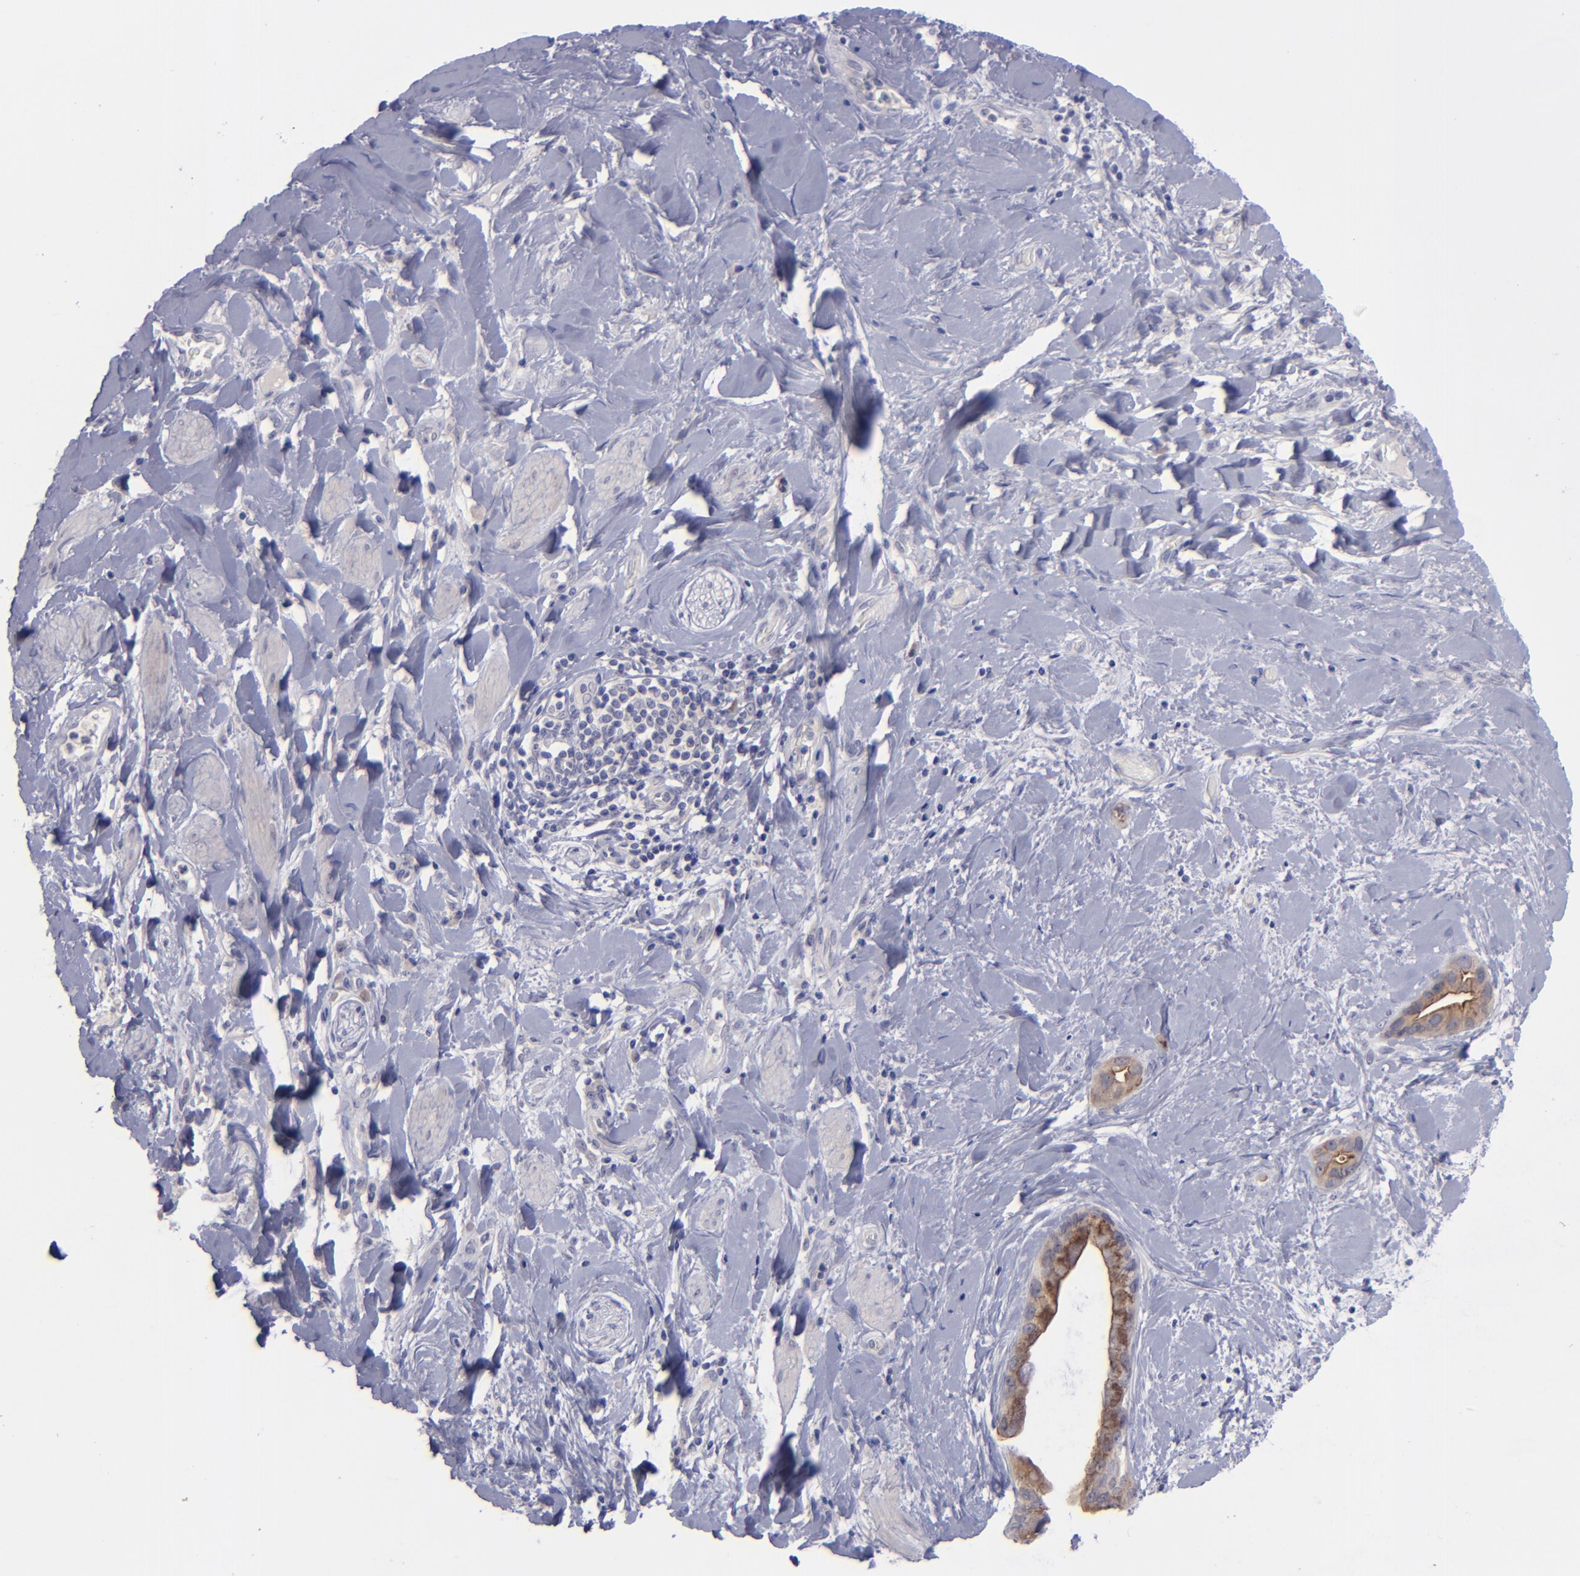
{"staining": {"intensity": "moderate", "quantity": "25%-75%", "location": "cytoplasmic/membranous"}, "tissue": "liver cancer", "cell_type": "Tumor cells", "image_type": "cancer", "snomed": [{"axis": "morphology", "description": "Cholangiocarcinoma"}, {"axis": "topography", "description": "Liver"}], "caption": "Tumor cells exhibit medium levels of moderate cytoplasmic/membranous expression in about 25%-75% of cells in liver cancer (cholangiocarcinoma).", "gene": "EVPL", "patient": {"sex": "female", "age": 65}}